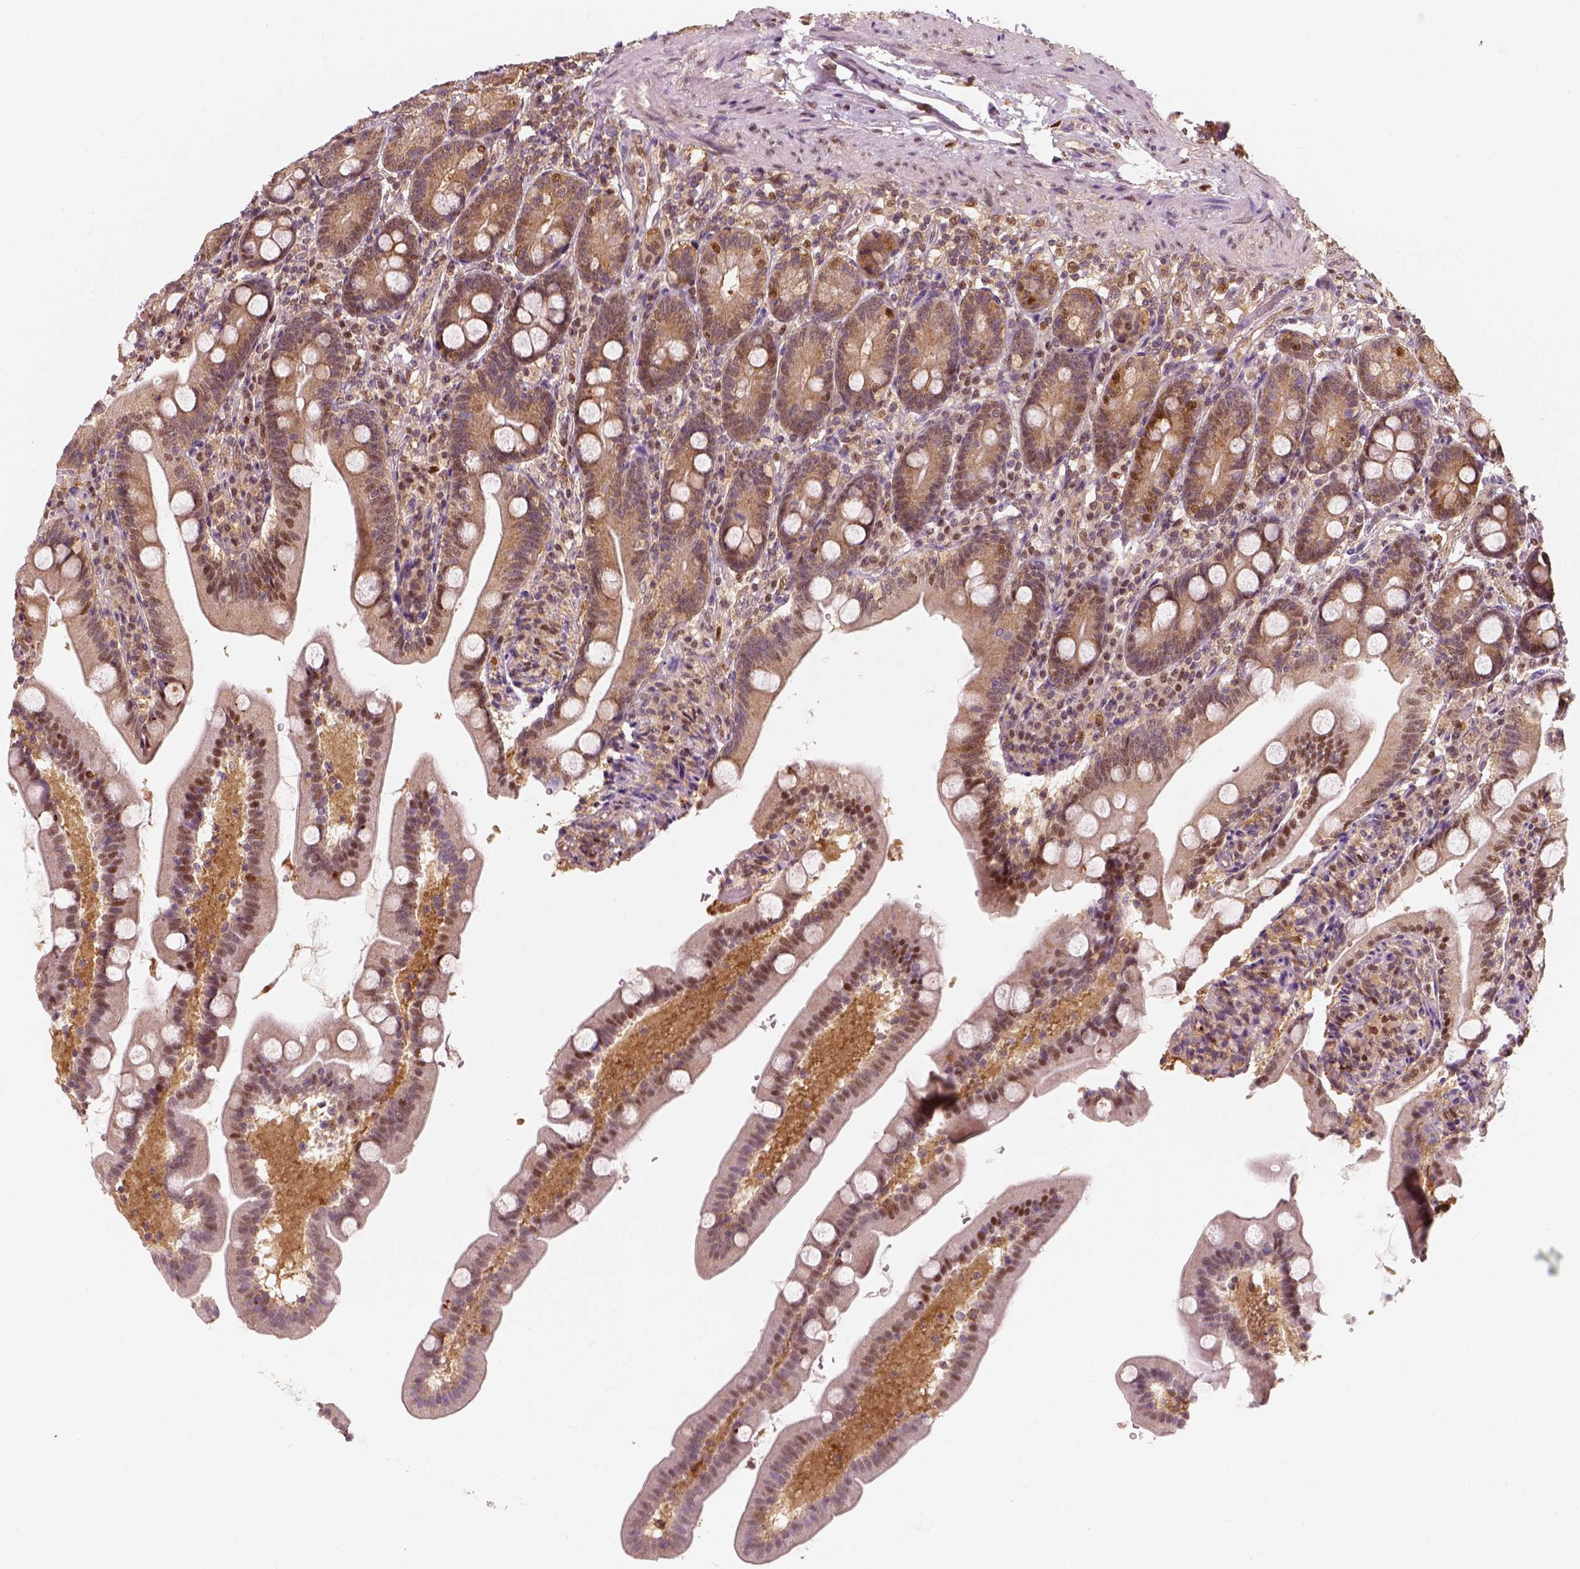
{"staining": {"intensity": "moderate", "quantity": "25%-75%", "location": "cytoplasmic/membranous,nuclear"}, "tissue": "duodenum", "cell_type": "Glandular cells", "image_type": "normal", "snomed": [{"axis": "morphology", "description": "Normal tissue, NOS"}, {"axis": "topography", "description": "Duodenum"}], "caption": "High-magnification brightfield microscopy of benign duodenum stained with DAB (3,3'-diaminobenzidine) (brown) and counterstained with hematoxylin (blue). glandular cells exhibit moderate cytoplasmic/membranous,nuclear expression is seen in about25%-75% of cells. (DAB IHC with brightfield microscopy, high magnification).", "gene": "SQSTM1", "patient": {"sex": "female", "age": 67}}